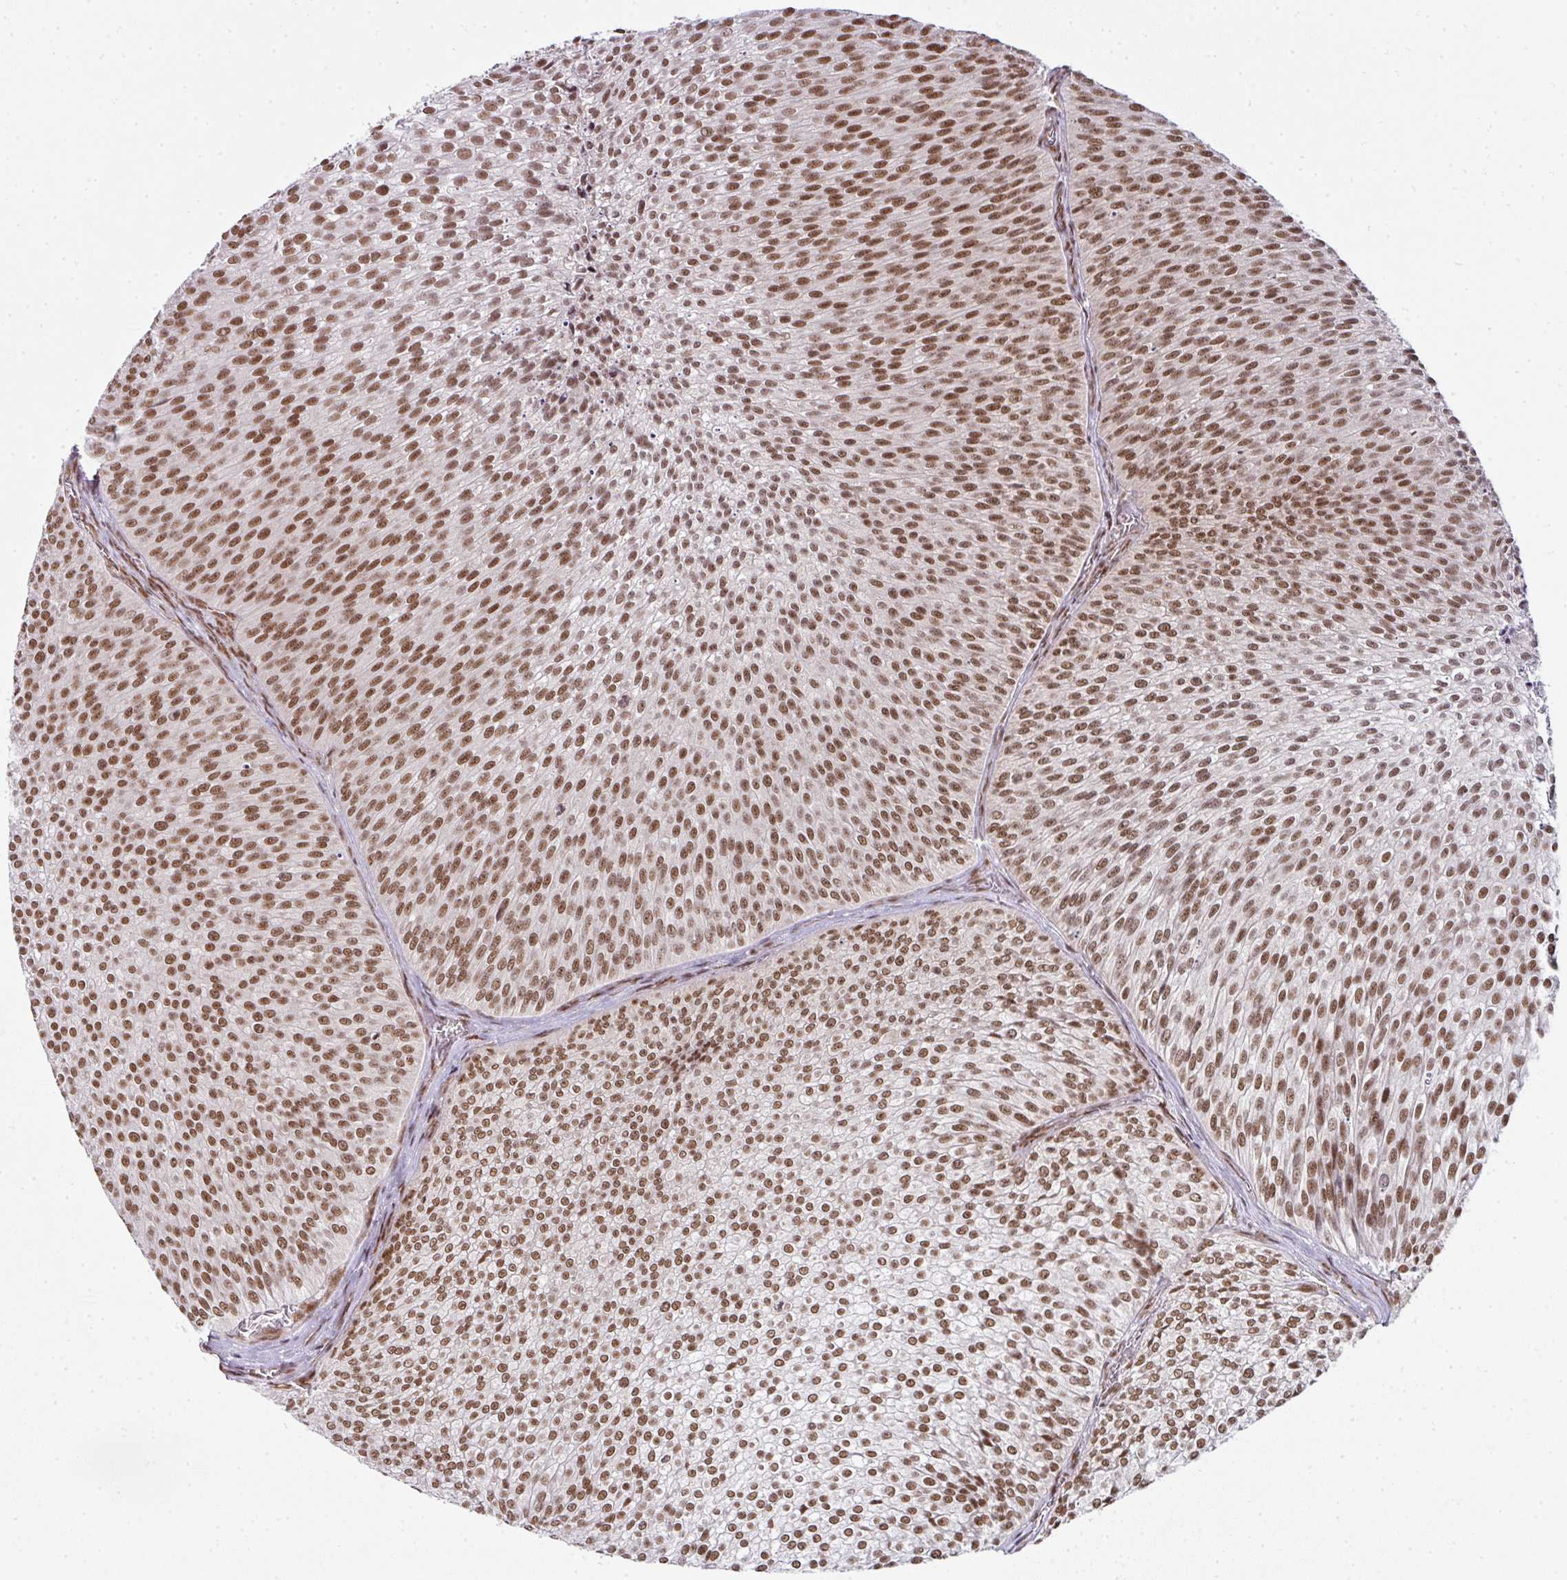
{"staining": {"intensity": "moderate", "quantity": ">75%", "location": "nuclear"}, "tissue": "urothelial cancer", "cell_type": "Tumor cells", "image_type": "cancer", "snomed": [{"axis": "morphology", "description": "Urothelial carcinoma, Low grade"}, {"axis": "topography", "description": "Urinary bladder"}], "caption": "About >75% of tumor cells in human low-grade urothelial carcinoma exhibit moderate nuclear protein positivity as visualized by brown immunohistochemical staining.", "gene": "NFYA", "patient": {"sex": "male", "age": 91}}